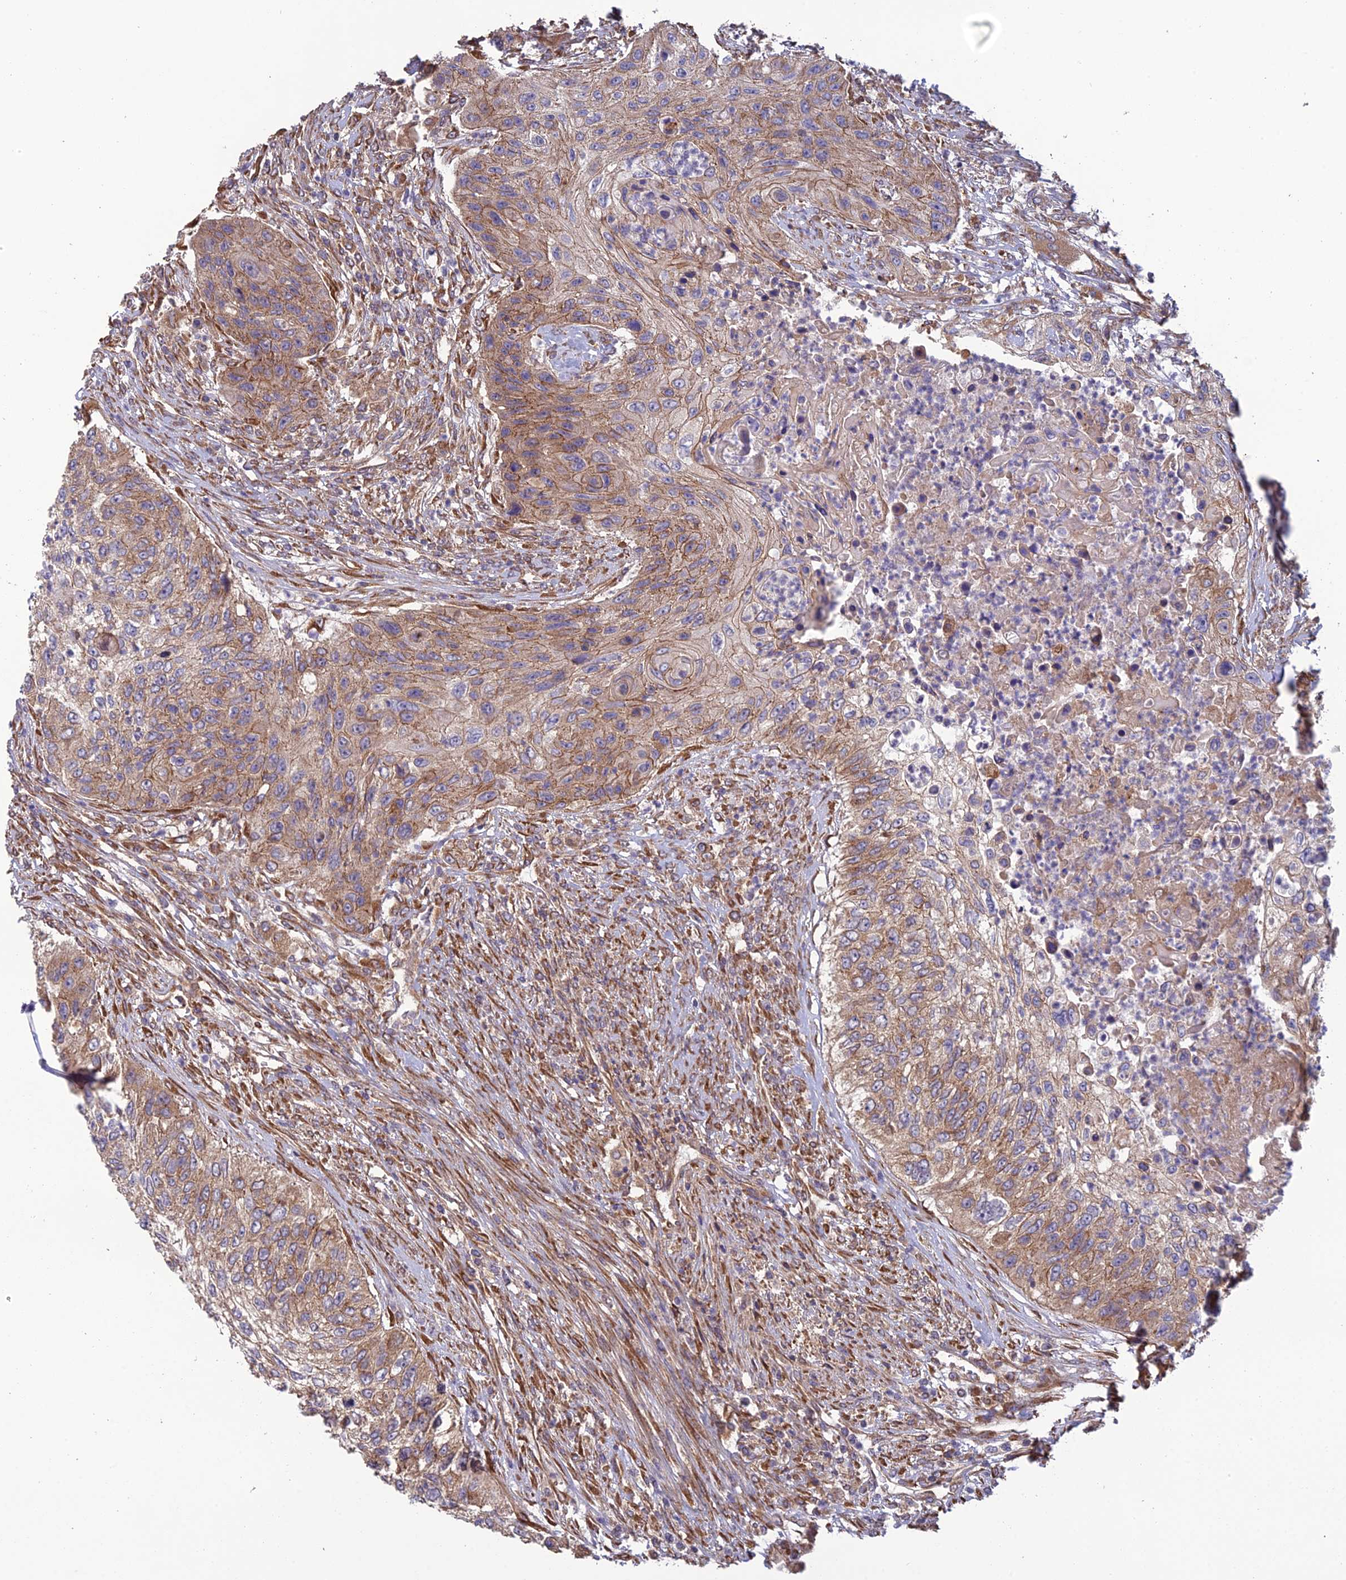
{"staining": {"intensity": "moderate", "quantity": "25%-75%", "location": "cytoplasmic/membranous"}, "tissue": "urothelial cancer", "cell_type": "Tumor cells", "image_type": "cancer", "snomed": [{"axis": "morphology", "description": "Urothelial carcinoma, High grade"}, {"axis": "topography", "description": "Urinary bladder"}], "caption": "Brown immunohistochemical staining in human high-grade urothelial carcinoma demonstrates moderate cytoplasmic/membranous positivity in about 25%-75% of tumor cells.", "gene": "MRNIP", "patient": {"sex": "female", "age": 60}}